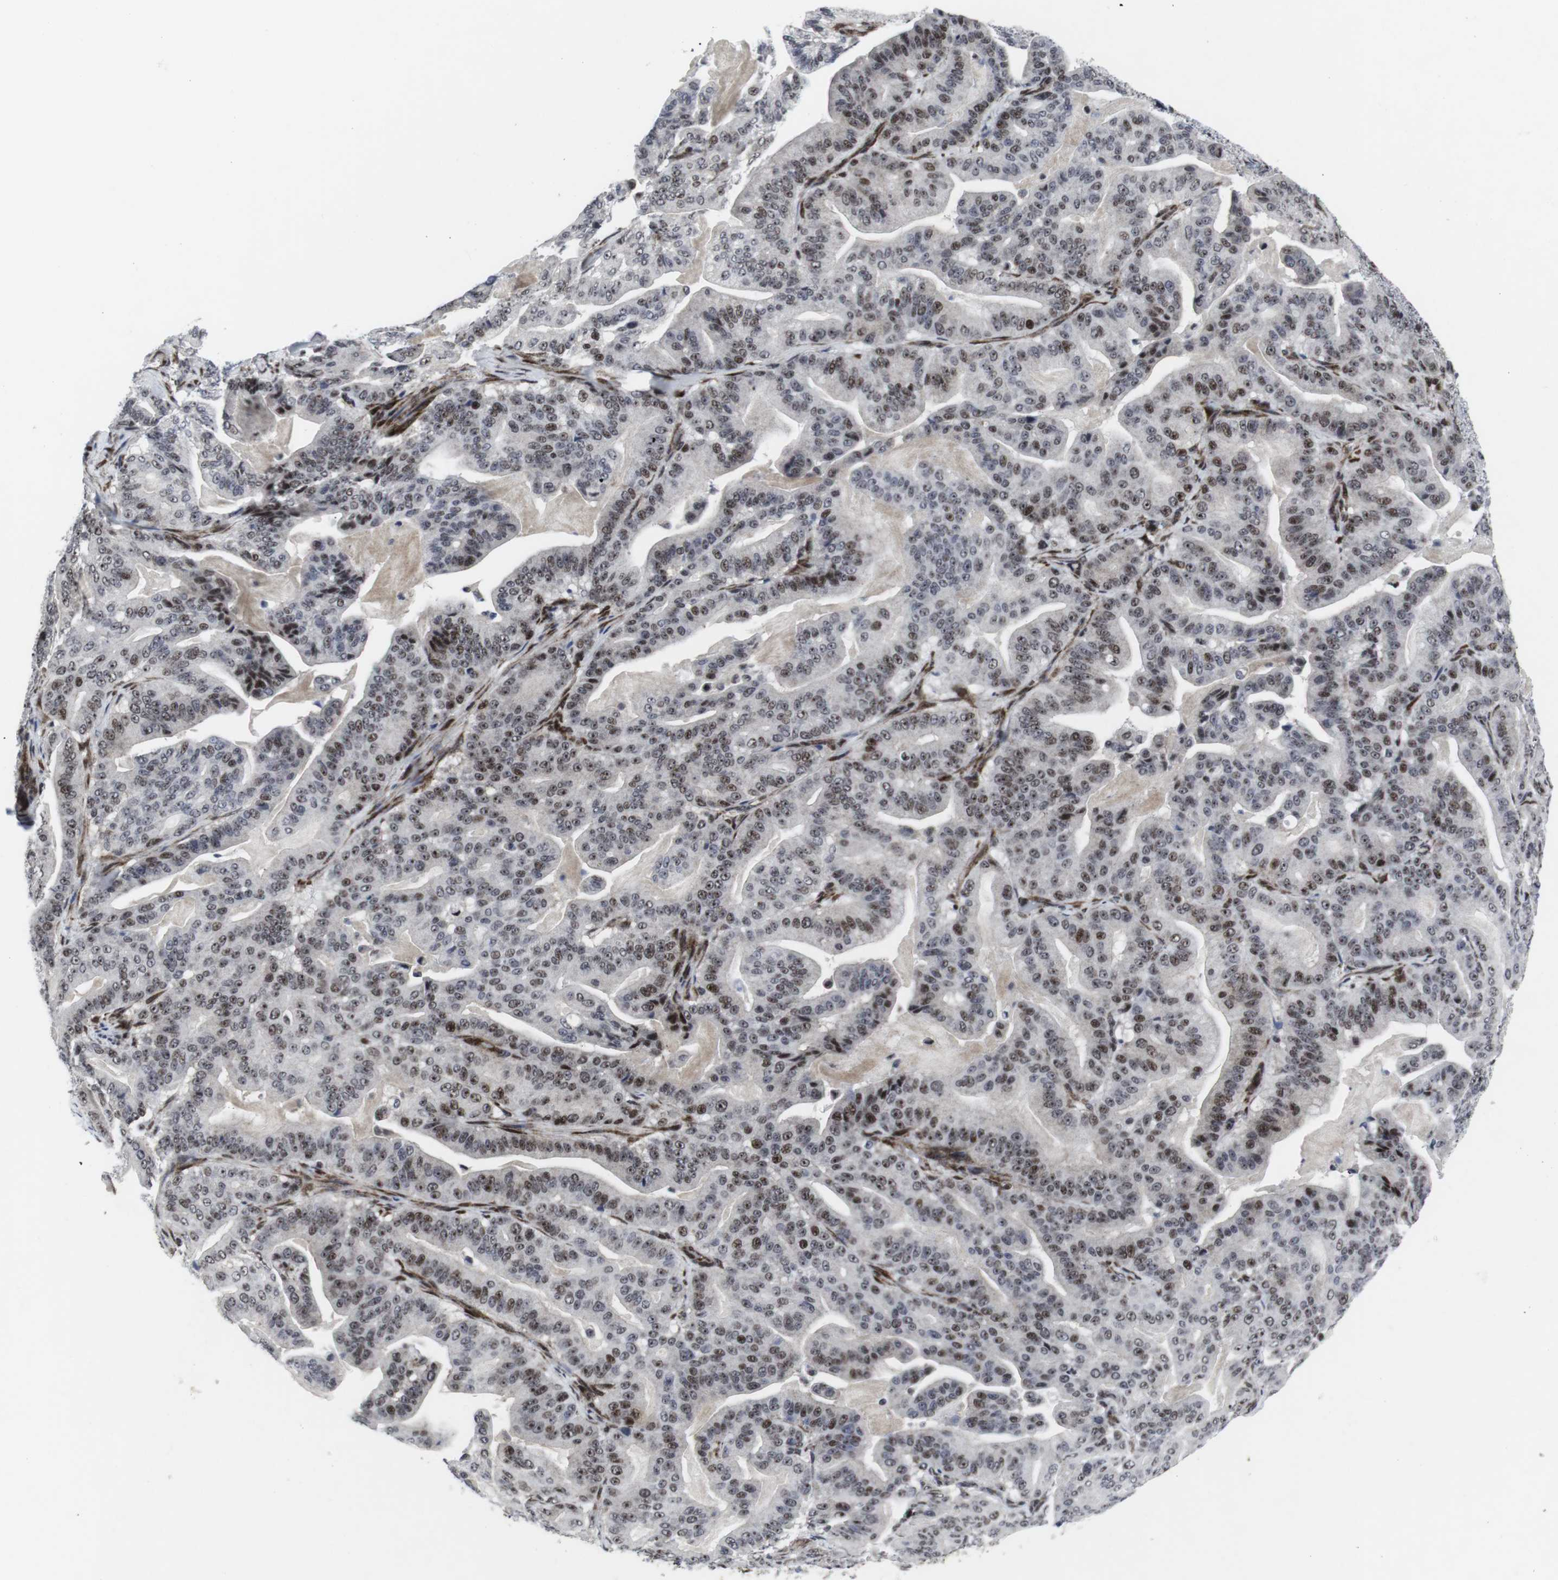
{"staining": {"intensity": "moderate", "quantity": "25%-75%", "location": "nuclear"}, "tissue": "pancreatic cancer", "cell_type": "Tumor cells", "image_type": "cancer", "snomed": [{"axis": "morphology", "description": "Adenocarcinoma, NOS"}, {"axis": "topography", "description": "Pancreas"}], "caption": "Immunohistochemical staining of pancreatic adenocarcinoma demonstrates medium levels of moderate nuclear expression in approximately 25%-75% of tumor cells.", "gene": "MLH1", "patient": {"sex": "male", "age": 63}}